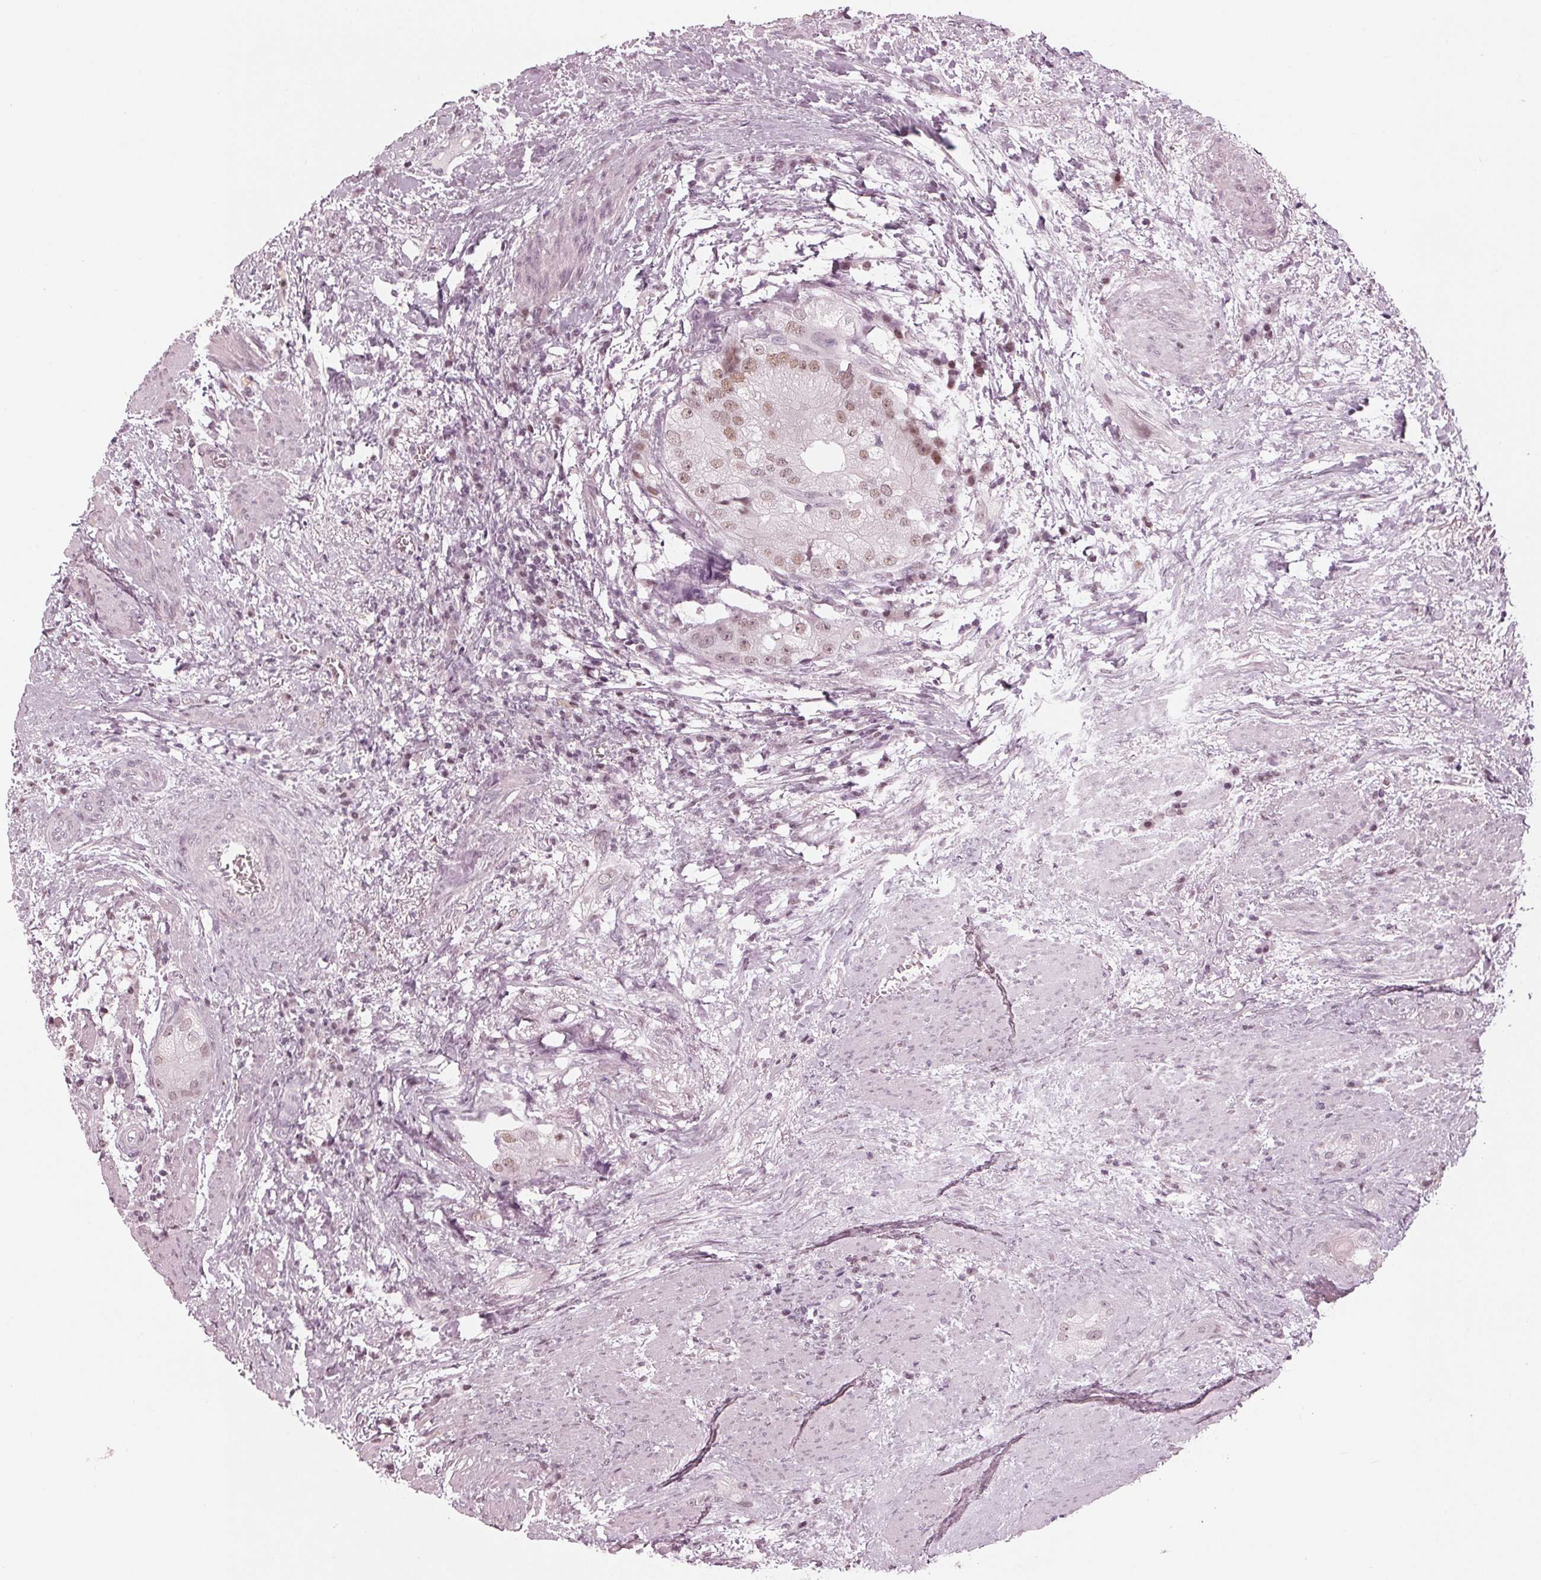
{"staining": {"intensity": "weak", "quantity": "25%-75%", "location": "nuclear"}, "tissue": "prostate cancer", "cell_type": "Tumor cells", "image_type": "cancer", "snomed": [{"axis": "morphology", "description": "Adenocarcinoma, High grade"}, {"axis": "topography", "description": "Prostate"}], "caption": "High-grade adenocarcinoma (prostate) tissue demonstrates weak nuclear expression in approximately 25%-75% of tumor cells", "gene": "DNMT3L", "patient": {"sex": "male", "age": 70}}